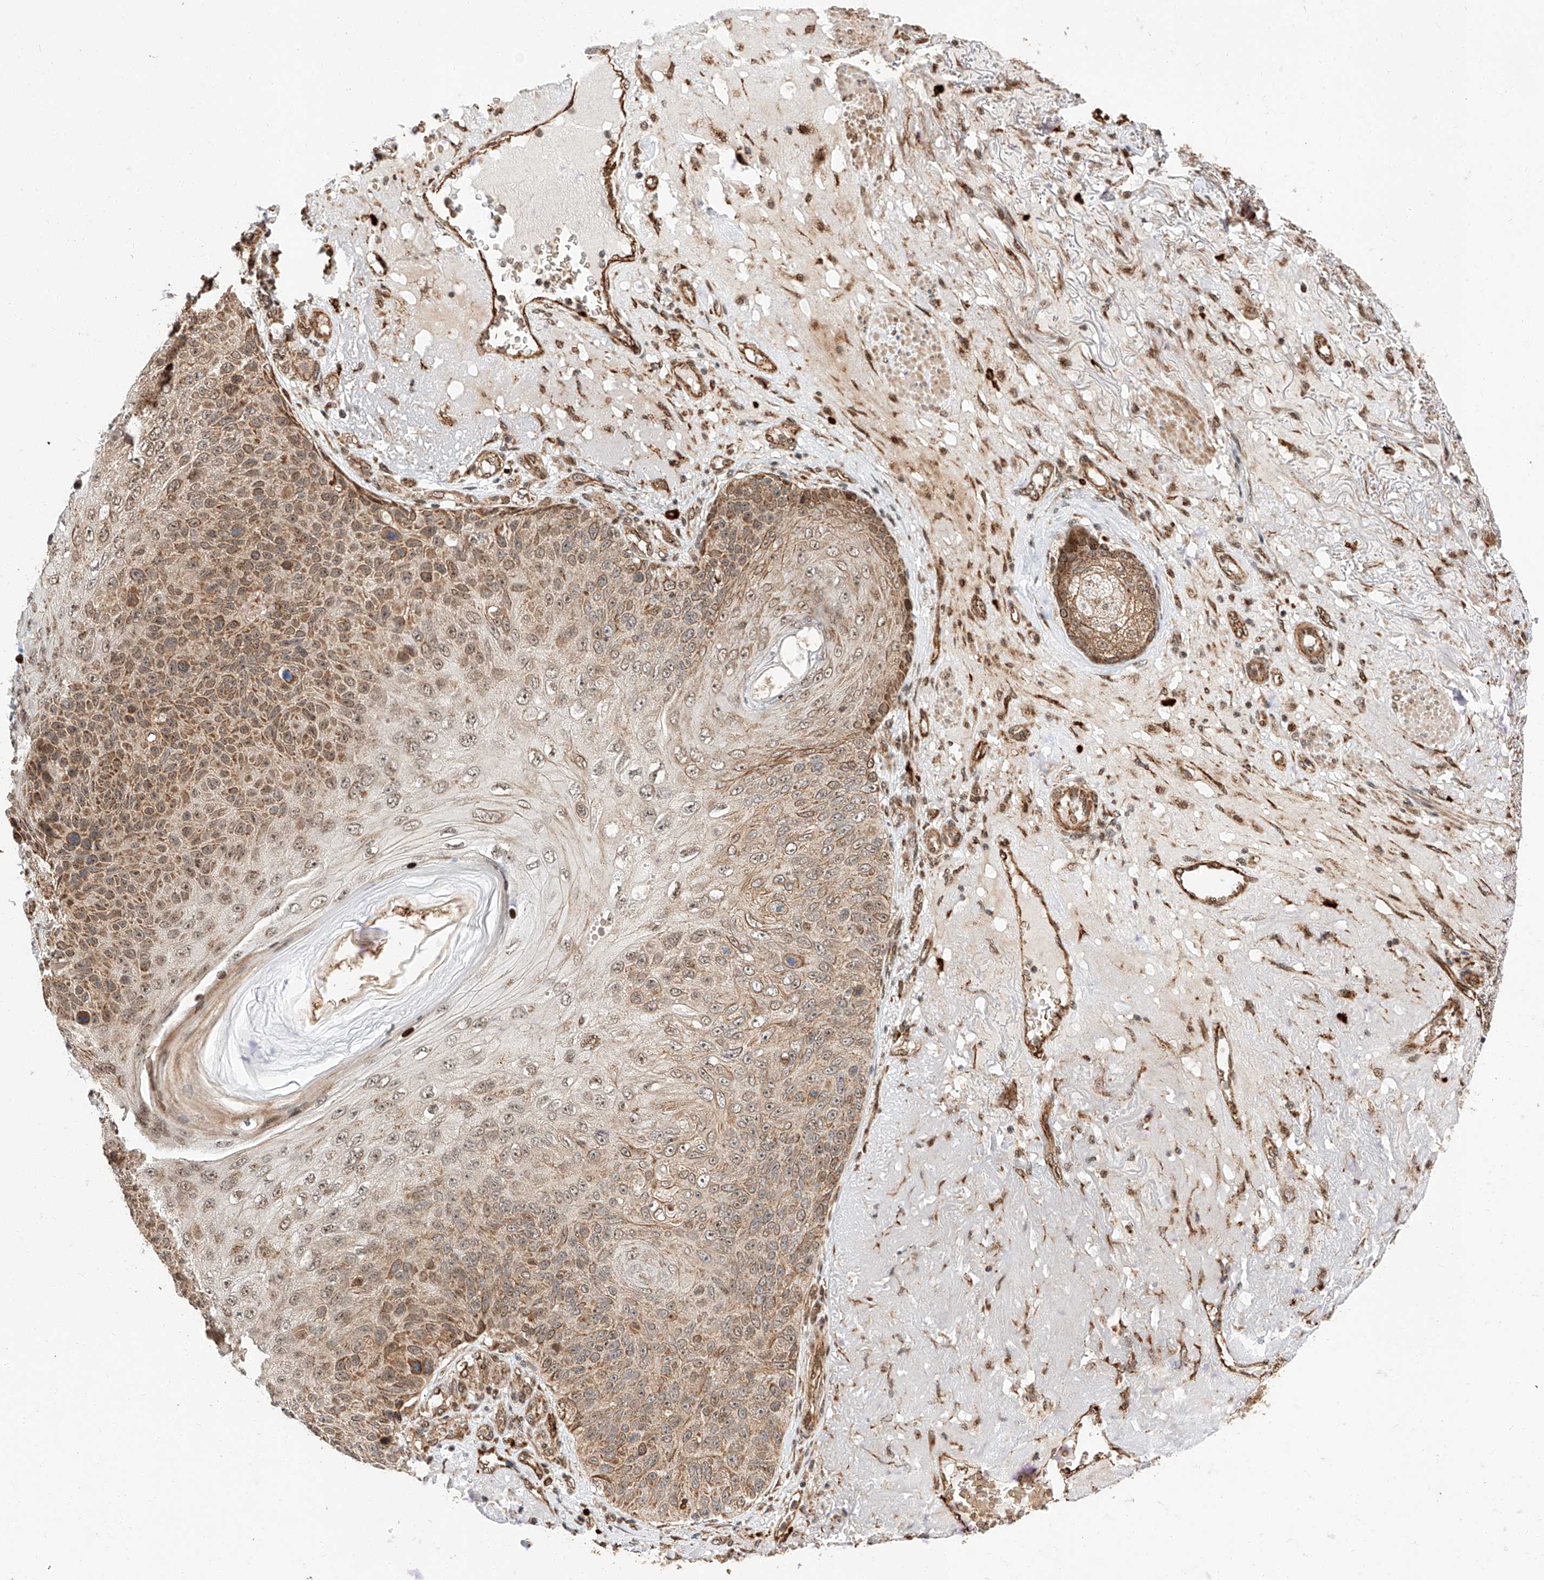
{"staining": {"intensity": "moderate", "quantity": ">75%", "location": "cytoplasmic/membranous,nuclear"}, "tissue": "skin cancer", "cell_type": "Tumor cells", "image_type": "cancer", "snomed": [{"axis": "morphology", "description": "Squamous cell carcinoma, NOS"}, {"axis": "topography", "description": "Skin"}], "caption": "The immunohistochemical stain highlights moderate cytoplasmic/membranous and nuclear positivity in tumor cells of skin cancer (squamous cell carcinoma) tissue.", "gene": "THTPA", "patient": {"sex": "female", "age": 88}}